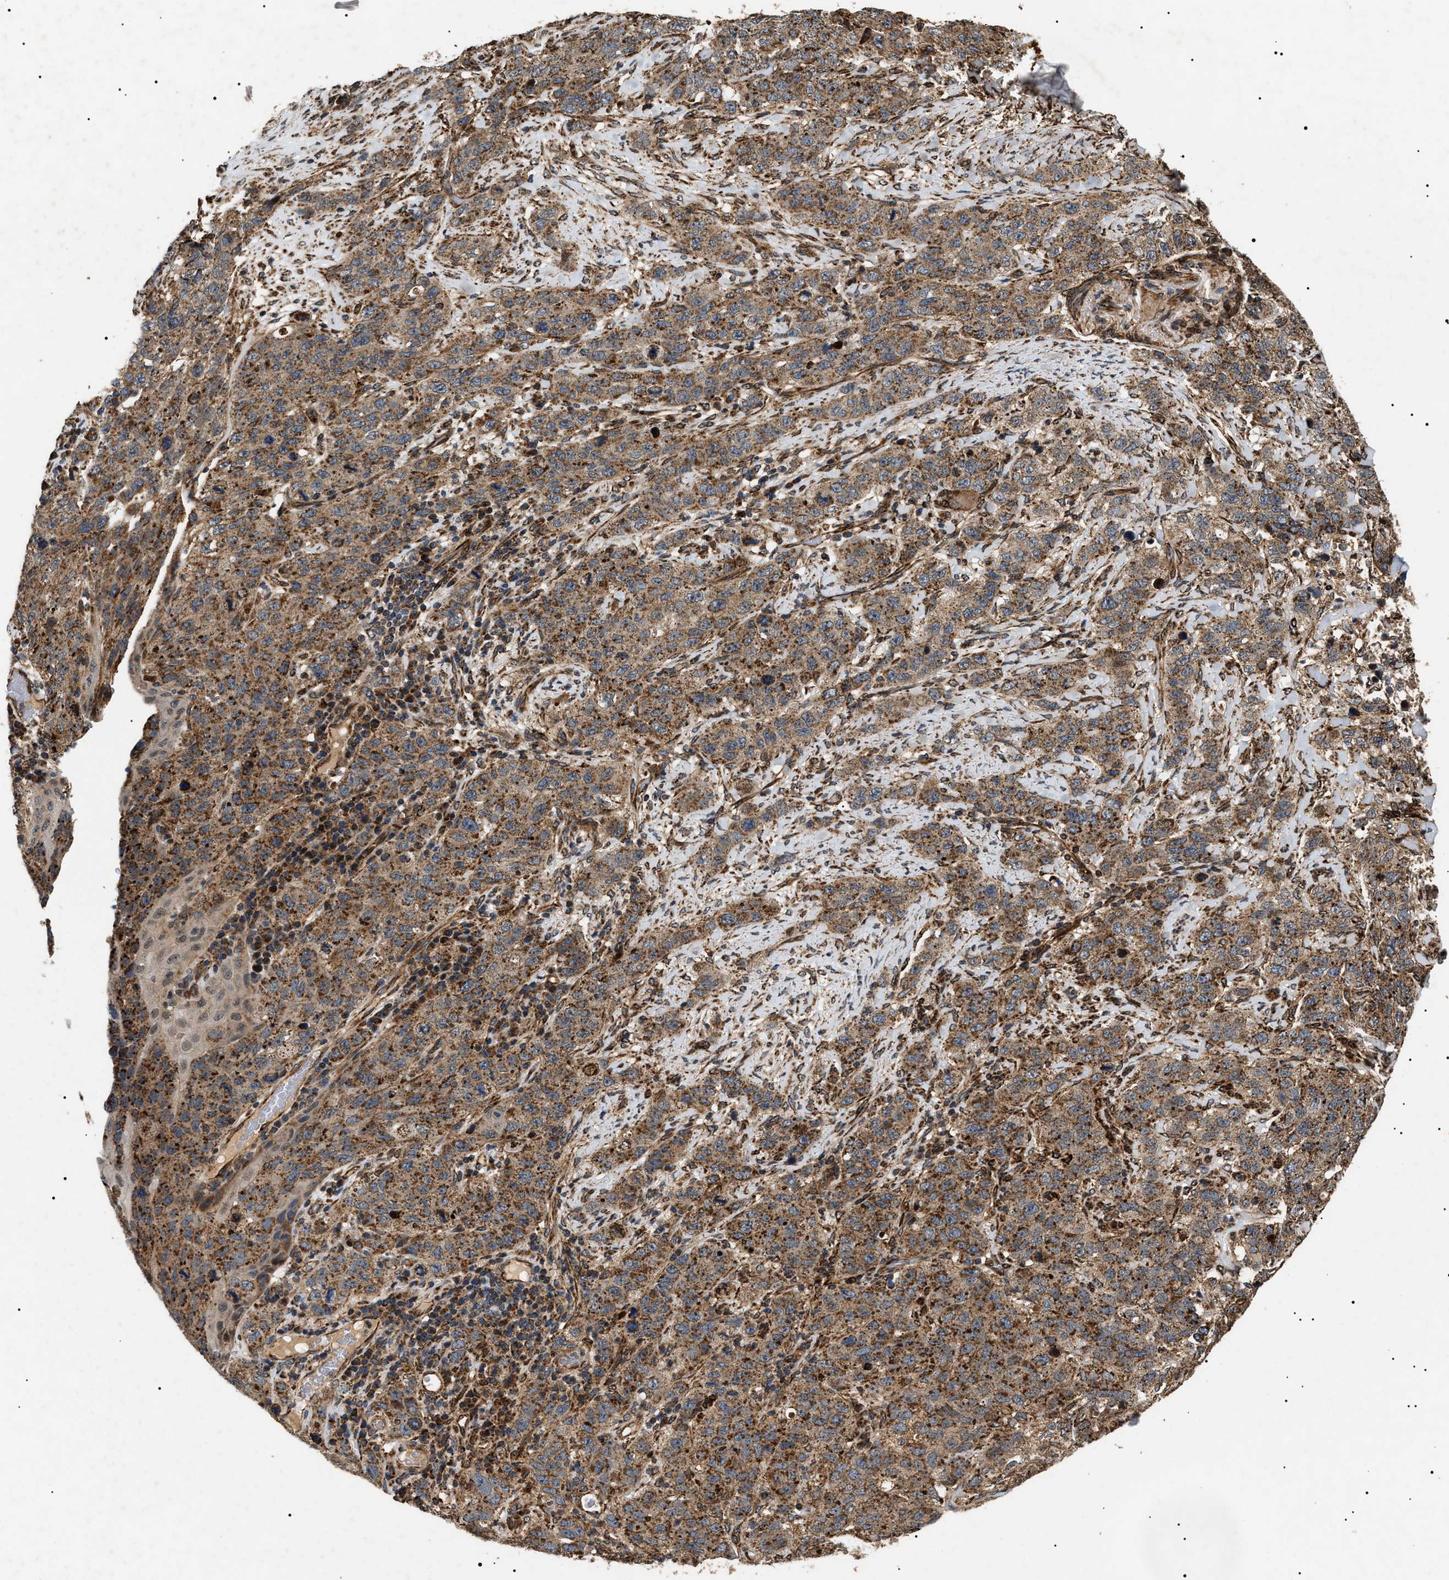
{"staining": {"intensity": "moderate", "quantity": ">75%", "location": "cytoplasmic/membranous"}, "tissue": "stomach cancer", "cell_type": "Tumor cells", "image_type": "cancer", "snomed": [{"axis": "morphology", "description": "Adenocarcinoma, NOS"}, {"axis": "topography", "description": "Stomach"}], "caption": "Adenocarcinoma (stomach) was stained to show a protein in brown. There is medium levels of moderate cytoplasmic/membranous positivity in about >75% of tumor cells.", "gene": "ZBTB26", "patient": {"sex": "male", "age": 48}}